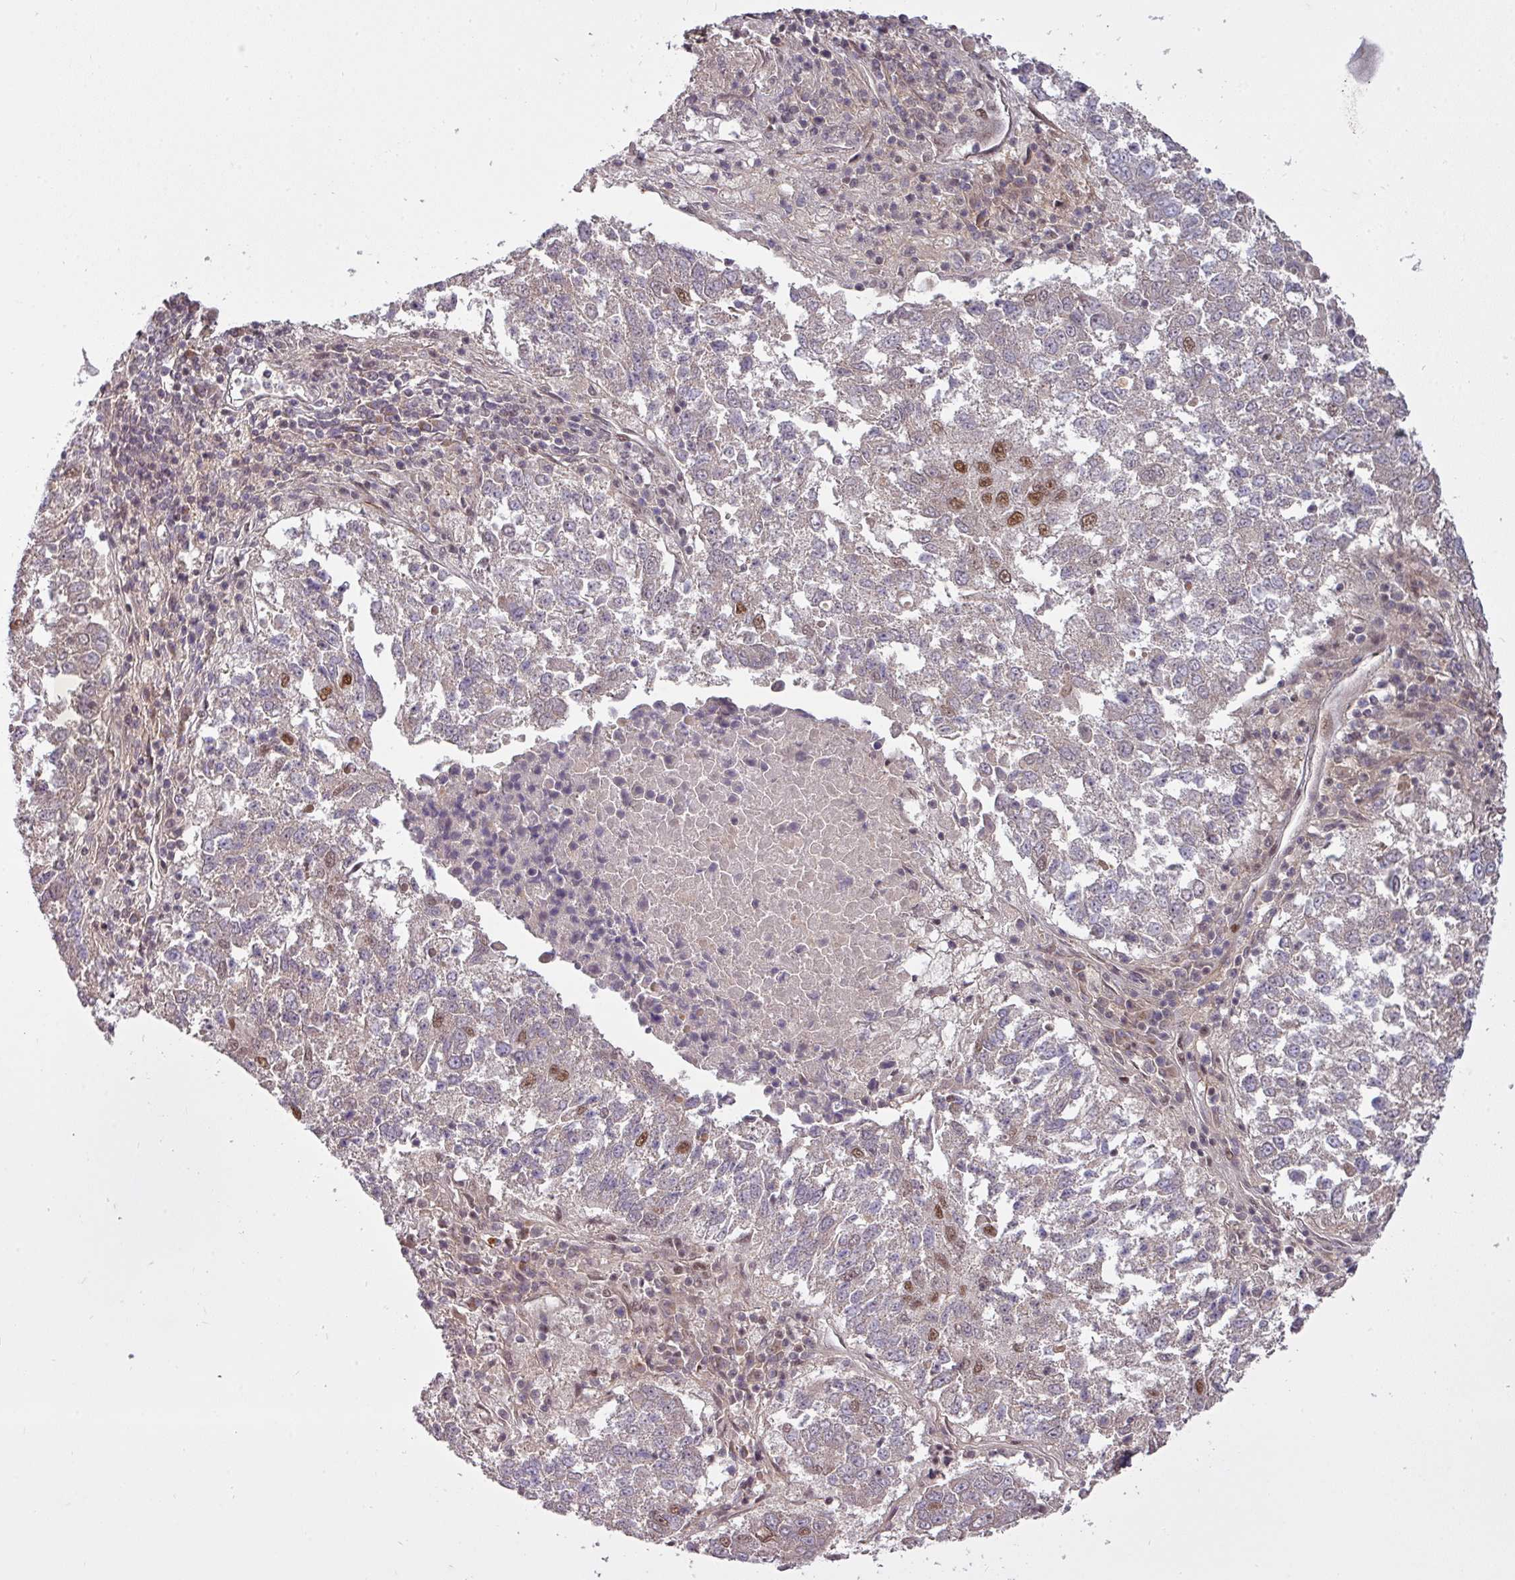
{"staining": {"intensity": "moderate", "quantity": "25%-75%", "location": "nuclear"}, "tissue": "lung cancer", "cell_type": "Tumor cells", "image_type": "cancer", "snomed": [{"axis": "morphology", "description": "Squamous cell carcinoma, NOS"}, {"axis": "topography", "description": "Lung"}], "caption": "High-magnification brightfield microscopy of lung squamous cell carcinoma stained with DAB (brown) and counterstained with hematoxylin (blue). tumor cells exhibit moderate nuclear expression is seen in approximately25%-75% of cells. The protein is shown in brown color, while the nuclei are stained blue.", "gene": "CIC", "patient": {"sex": "male", "age": 73}}